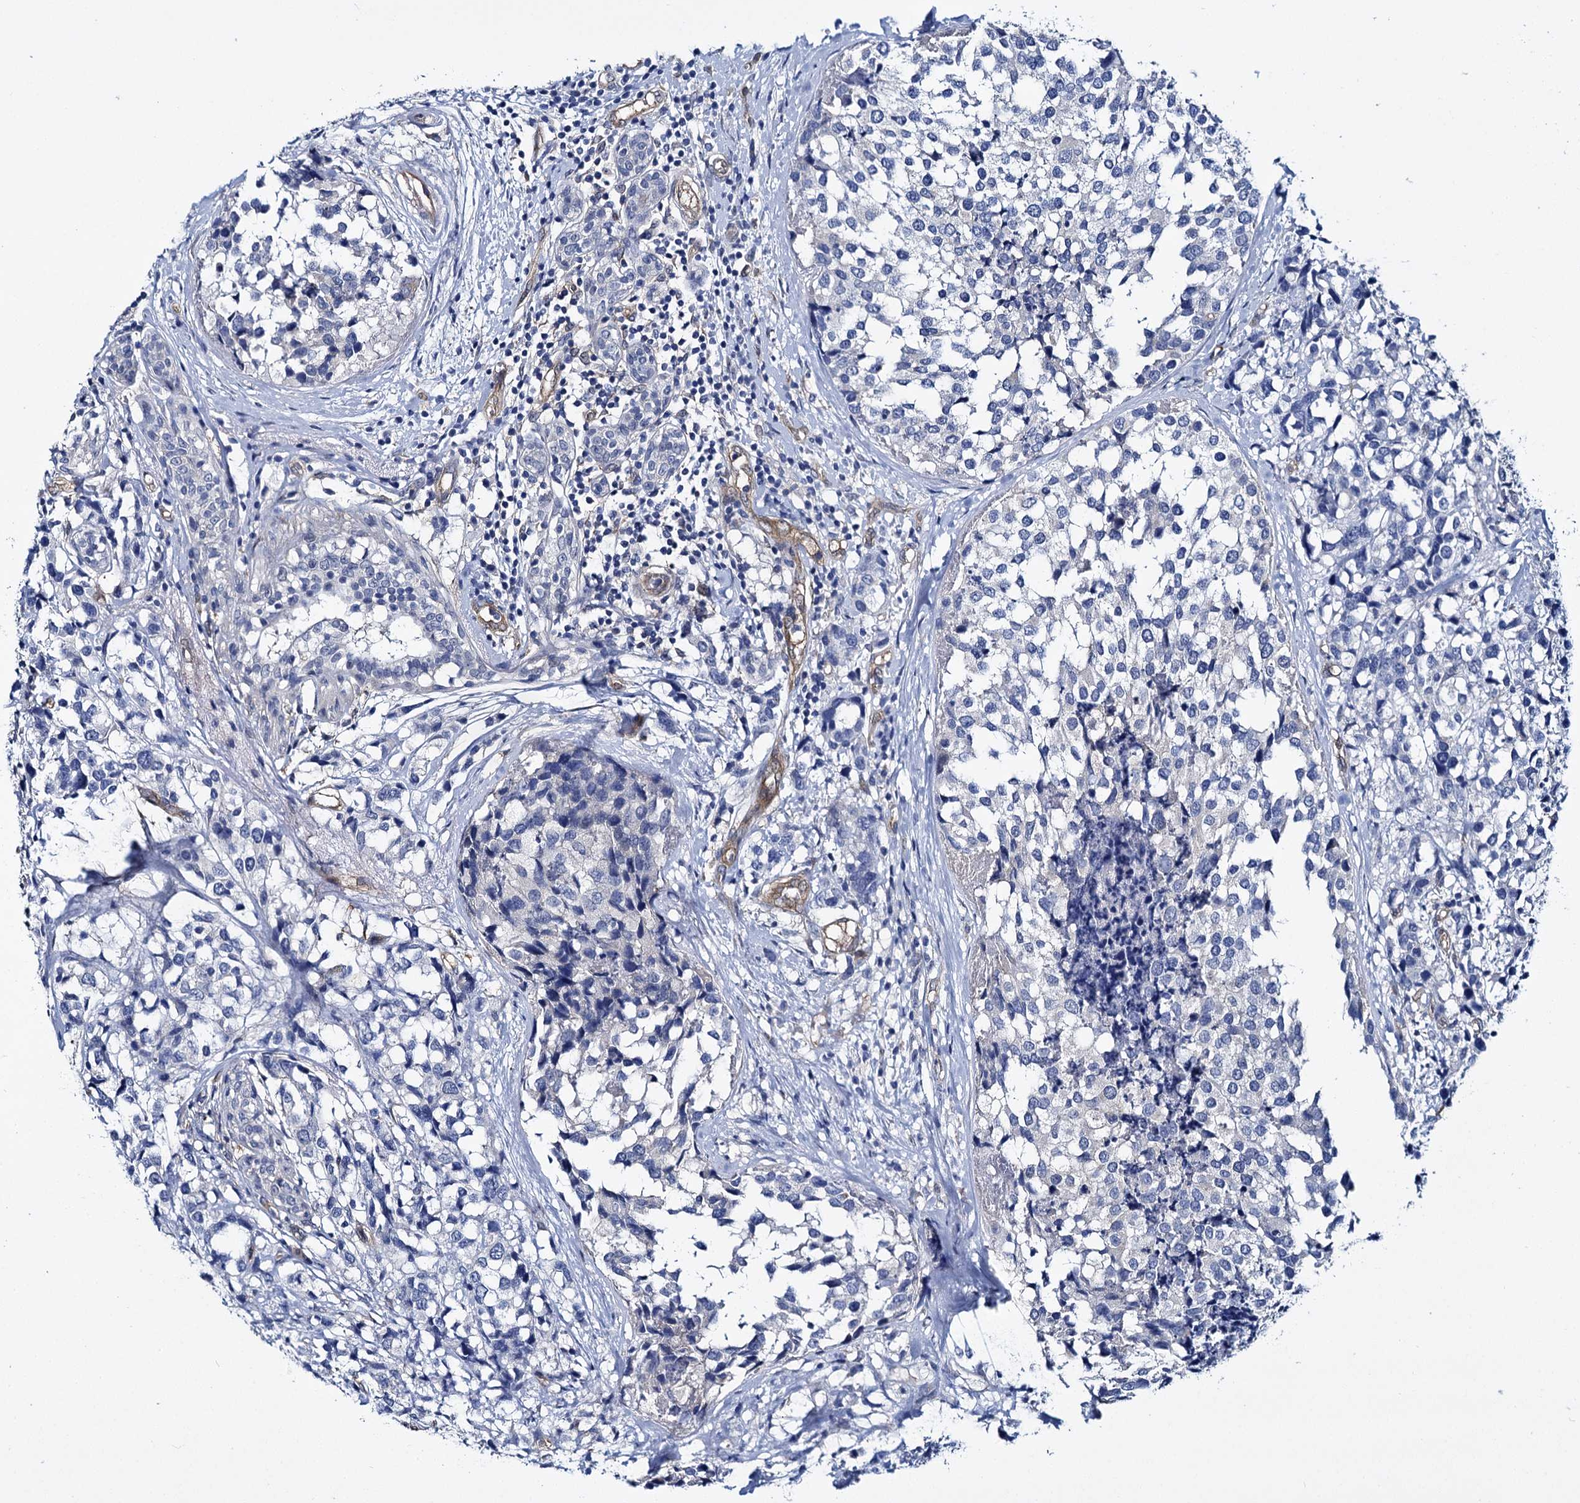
{"staining": {"intensity": "negative", "quantity": "none", "location": "none"}, "tissue": "breast cancer", "cell_type": "Tumor cells", "image_type": "cancer", "snomed": [{"axis": "morphology", "description": "Lobular carcinoma"}, {"axis": "topography", "description": "Breast"}], "caption": "Immunohistochemistry of breast cancer (lobular carcinoma) reveals no positivity in tumor cells.", "gene": "STXBP1", "patient": {"sex": "female", "age": 59}}